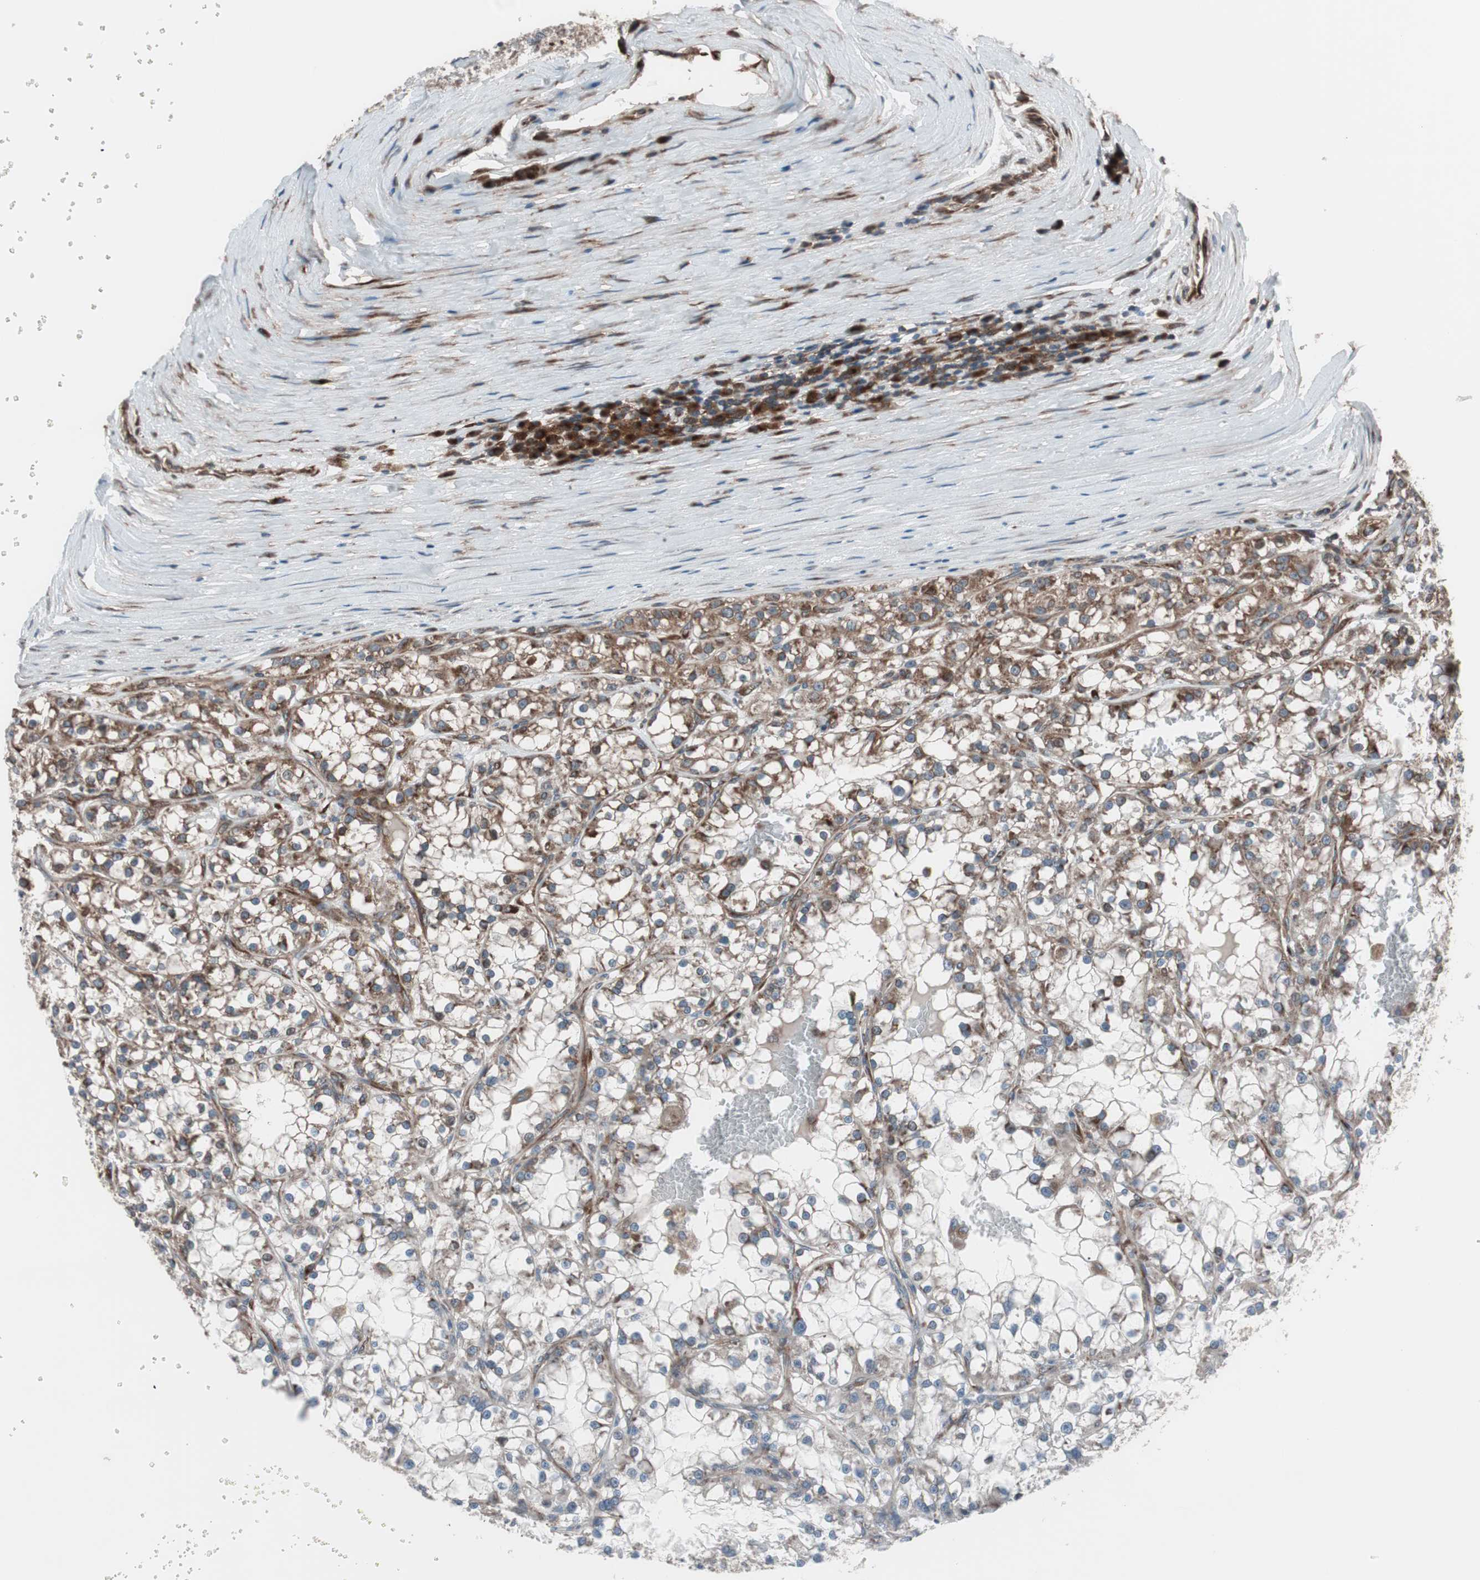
{"staining": {"intensity": "moderate", "quantity": "25%-75%", "location": "cytoplasmic/membranous"}, "tissue": "renal cancer", "cell_type": "Tumor cells", "image_type": "cancer", "snomed": [{"axis": "morphology", "description": "Adenocarcinoma, NOS"}, {"axis": "topography", "description": "Kidney"}], "caption": "Protein staining of renal adenocarcinoma tissue exhibits moderate cytoplasmic/membranous expression in about 25%-75% of tumor cells.", "gene": "SEC31A", "patient": {"sex": "female", "age": 52}}